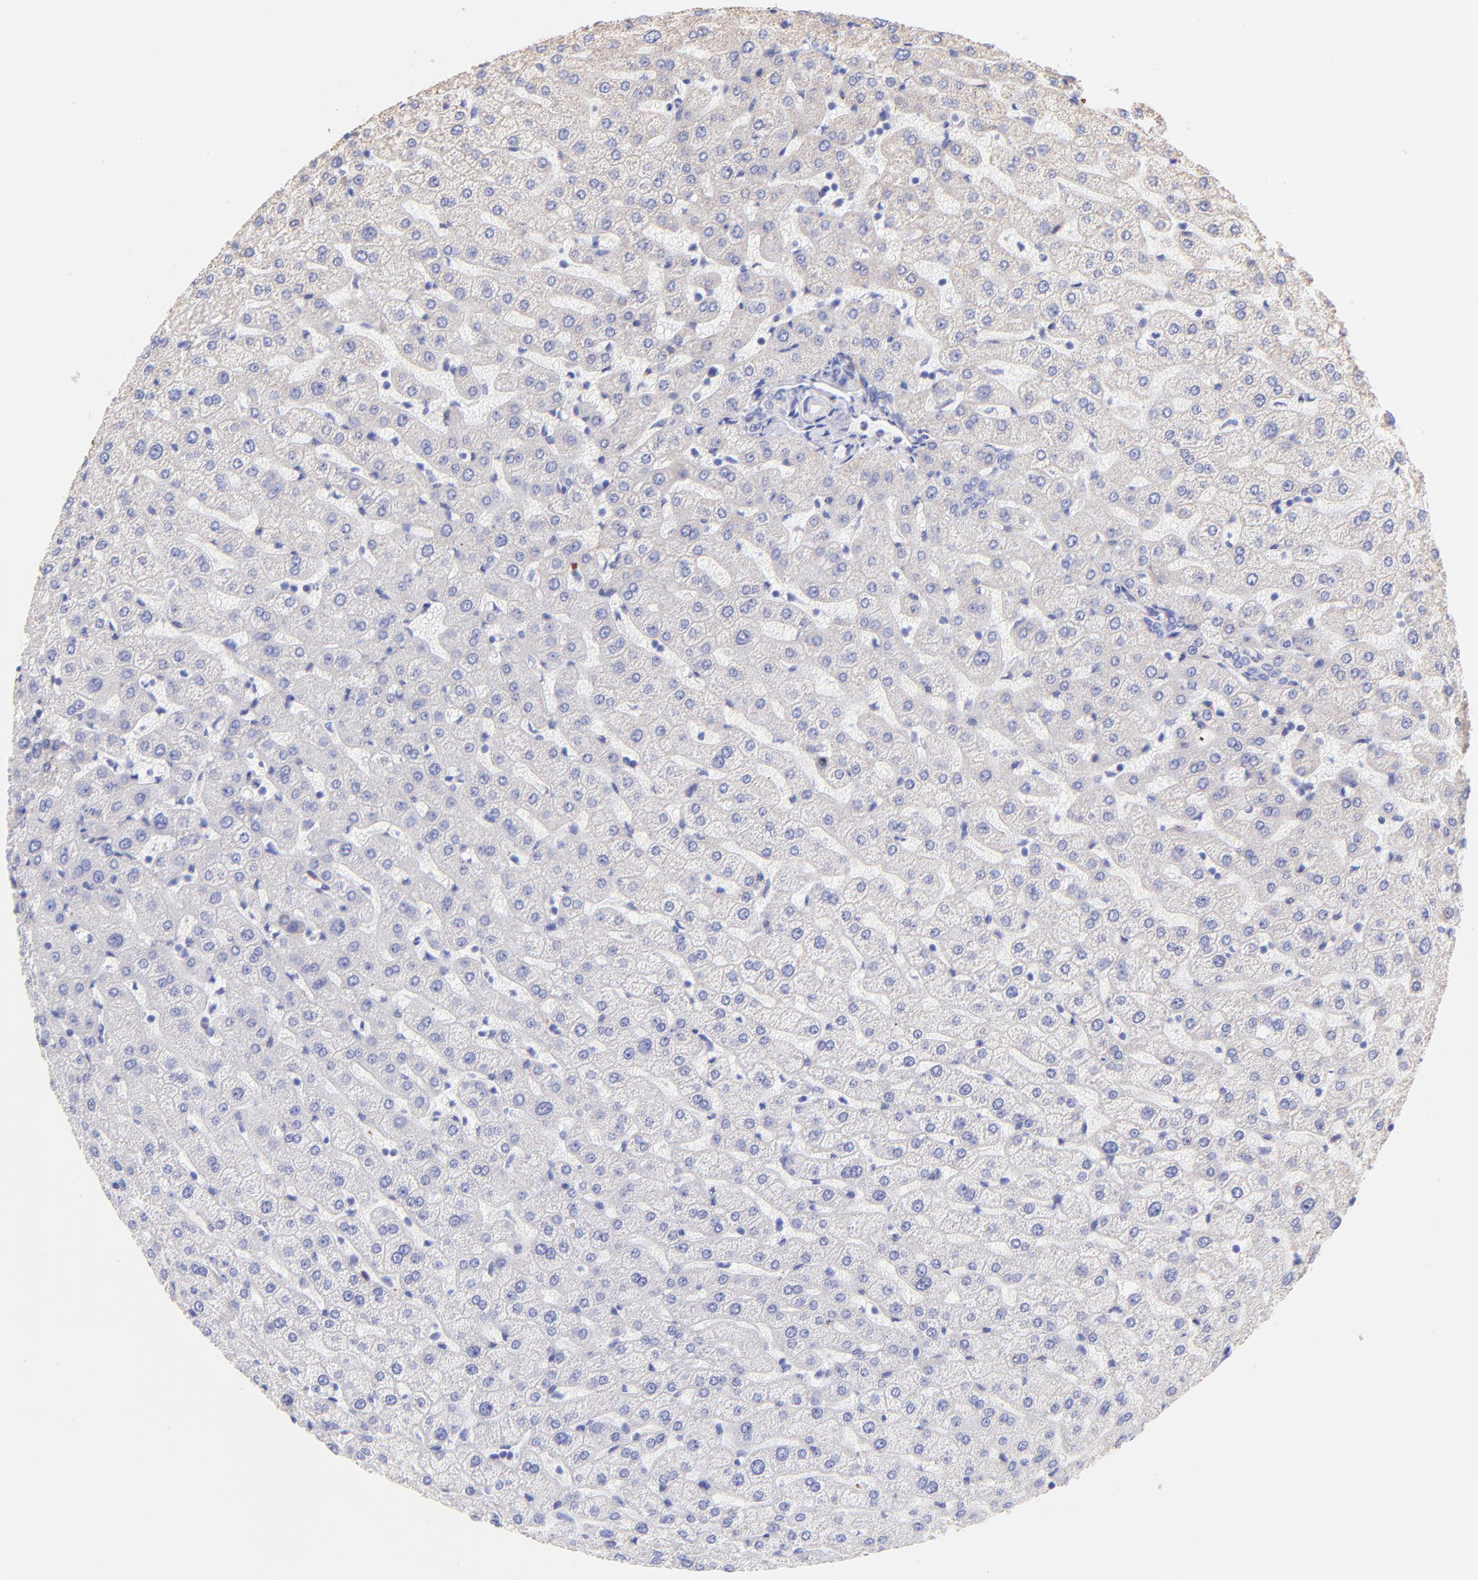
{"staining": {"intensity": "negative", "quantity": "none", "location": "none"}, "tissue": "liver", "cell_type": "Cholangiocytes", "image_type": "normal", "snomed": [{"axis": "morphology", "description": "Normal tissue, NOS"}, {"axis": "morphology", "description": "Fibrosis, NOS"}, {"axis": "topography", "description": "Liver"}], "caption": "This is an immunohistochemistry (IHC) histopathology image of normal human liver. There is no expression in cholangiocytes.", "gene": "SPARC", "patient": {"sex": "female", "age": 29}}